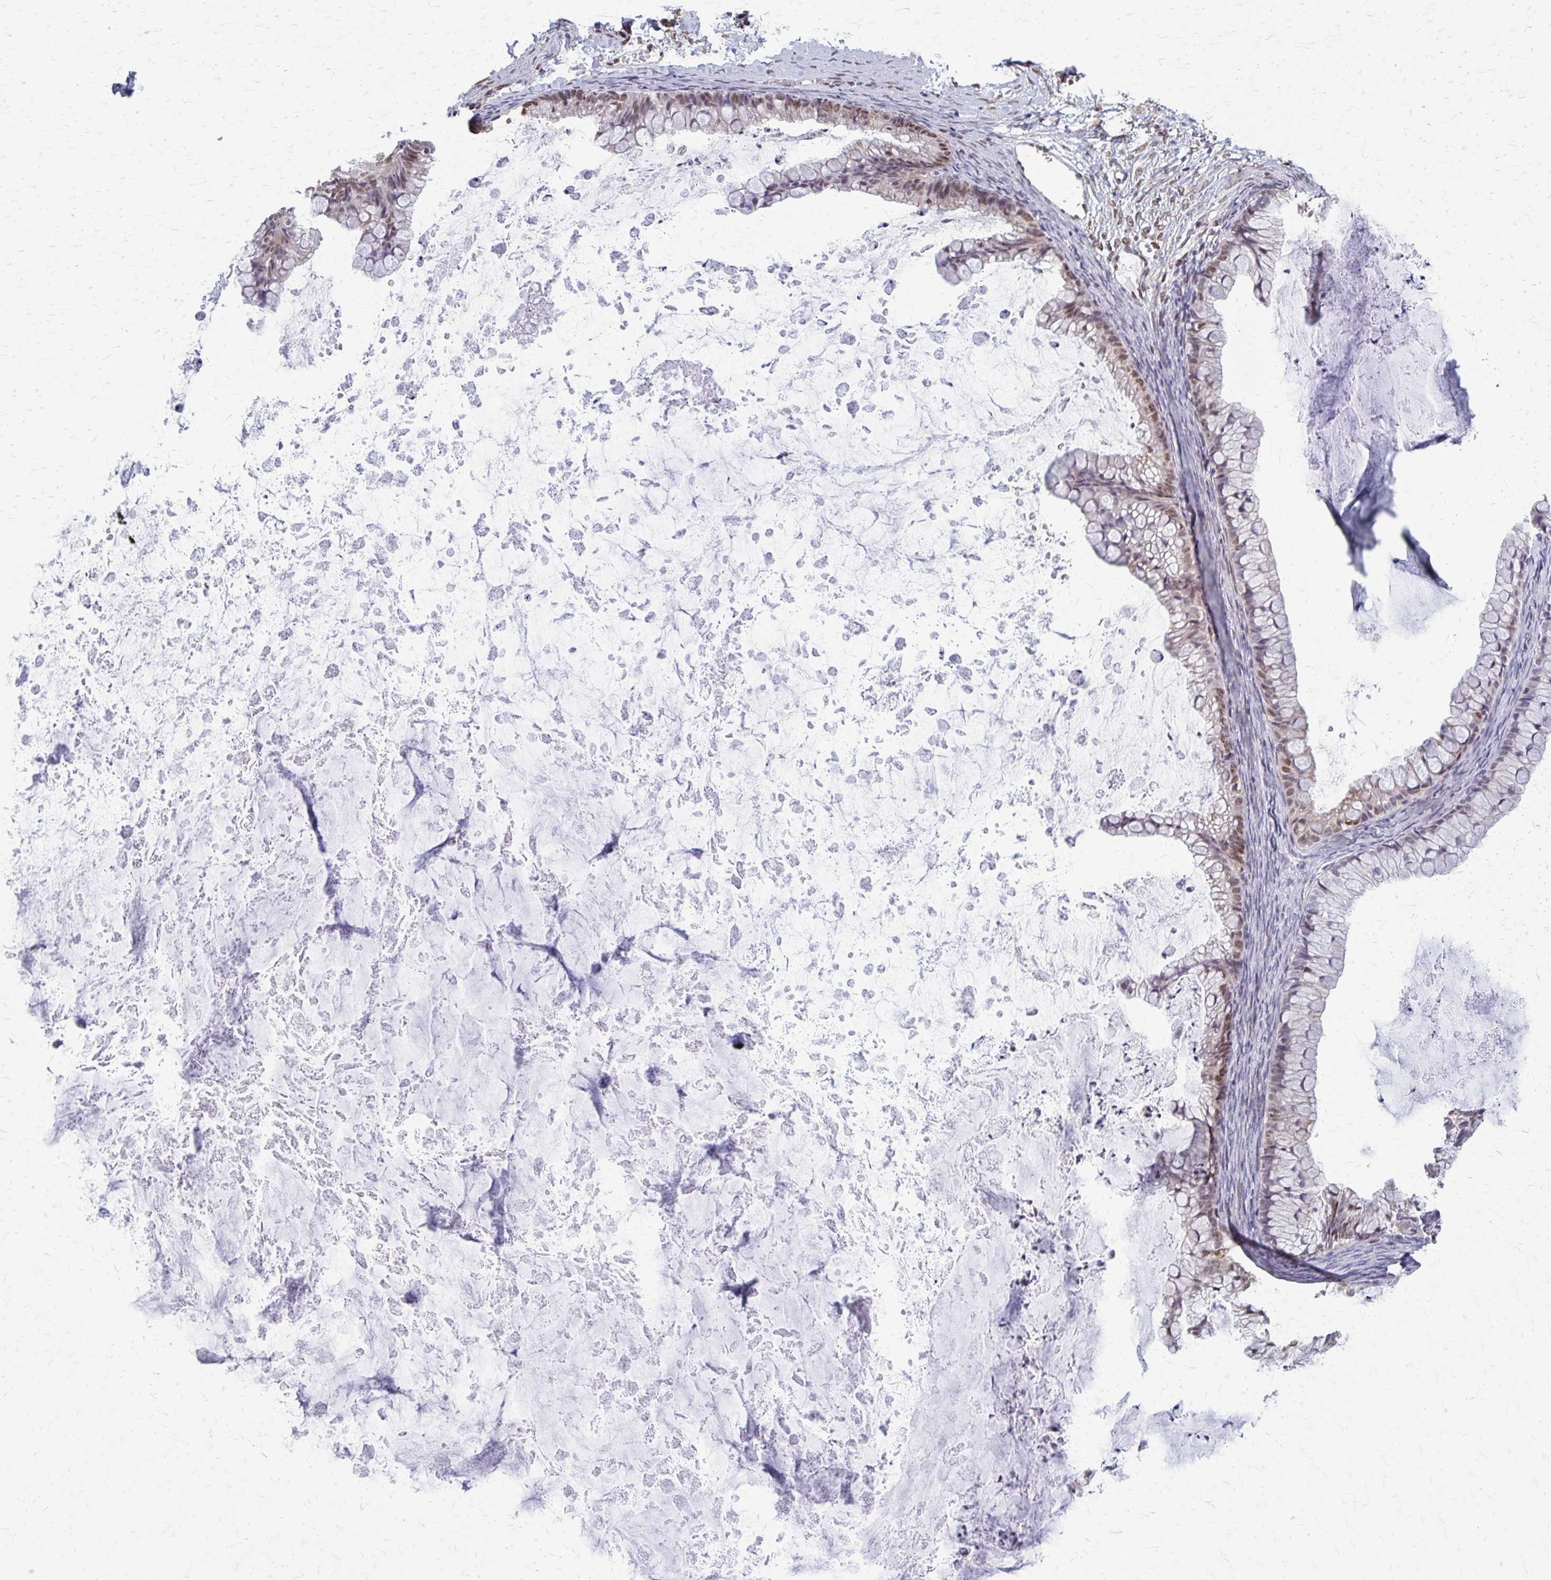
{"staining": {"intensity": "weak", "quantity": "25%-75%", "location": "nuclear"}, "tissue": "ovarian cancer", "cell_type": "Tumor cells", "image_type": "cancer", "snomed": [{"axis": "morphology", "description": "Cystadenocarcinoma, mucinous, NOS"}, {"axis": "topography", "description": "Ovary"}], "caption": "Immunohistochemical staining of human ovarian mucinous cystadenocarcinoma displays low levels of weak nuclear staining in about 25%-75% of tumor cells.", "gene": "TTF1", "patient": {"sex": "female", "age": 35}}